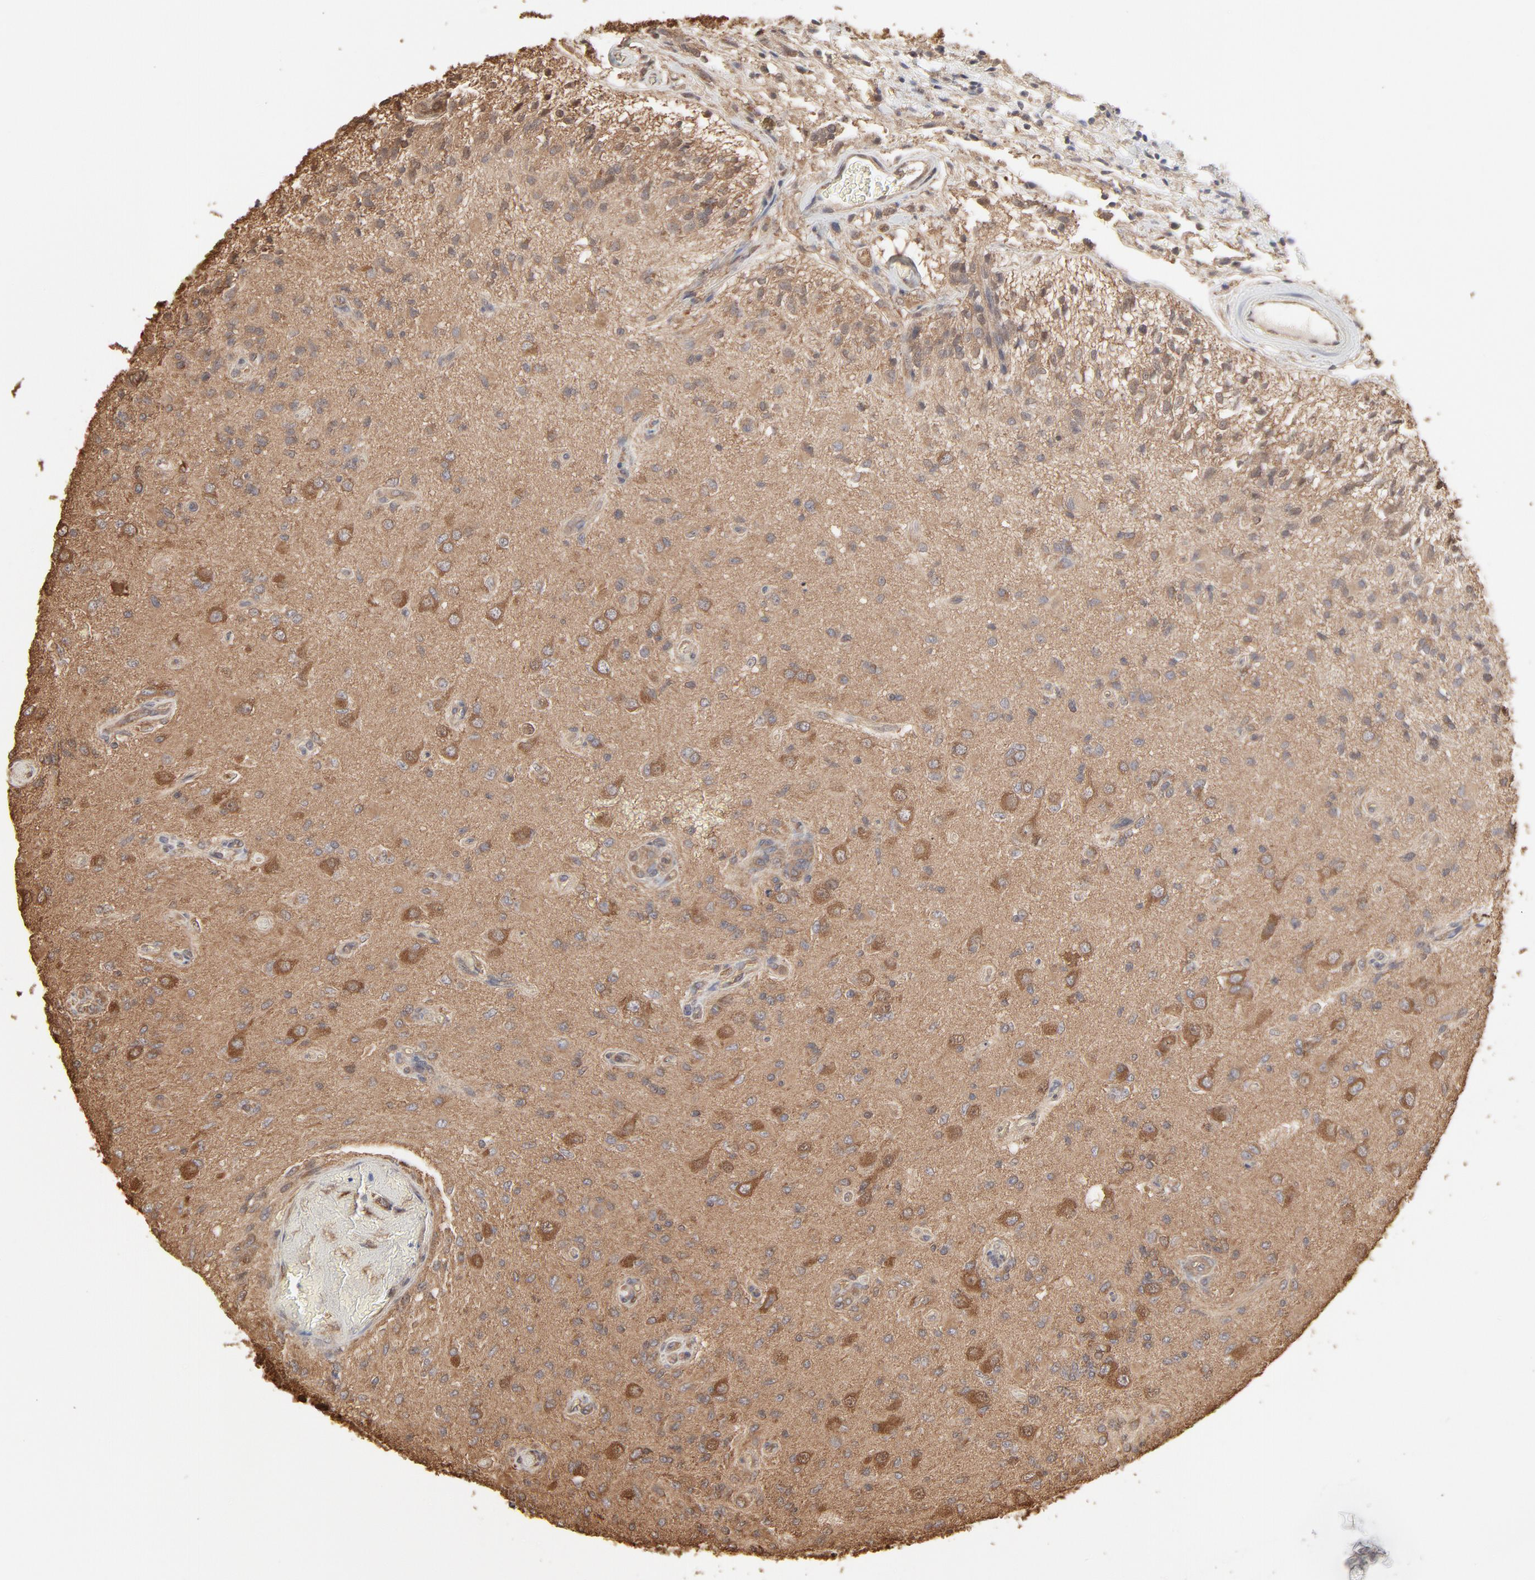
{"staining": {"intensity": "moderate", "quantity": ">75%", "location": "cytoplasmic/membranous"}, "tissue": "glioma", "cell_type": "Tumor cells", "image_type": "cancer", "snomed": [{"axis": "morphology", "description": "Normal tissue, NOS"}, {"axis": "morphology", "description": "Glioma, malignant, High grade"}, {"axis": "topography", "description": "Cerebral cortex"}], "caption": "This image displays glioma stained with immunohistochemistry to label a protein in brown. The cytoplasmic/membranous of tumor cells show moderate positivity for the protein. Nuclei are counter-stained blue.", "gene": "PPP2CA", "patient": {"sex": "male", "age": 77}}